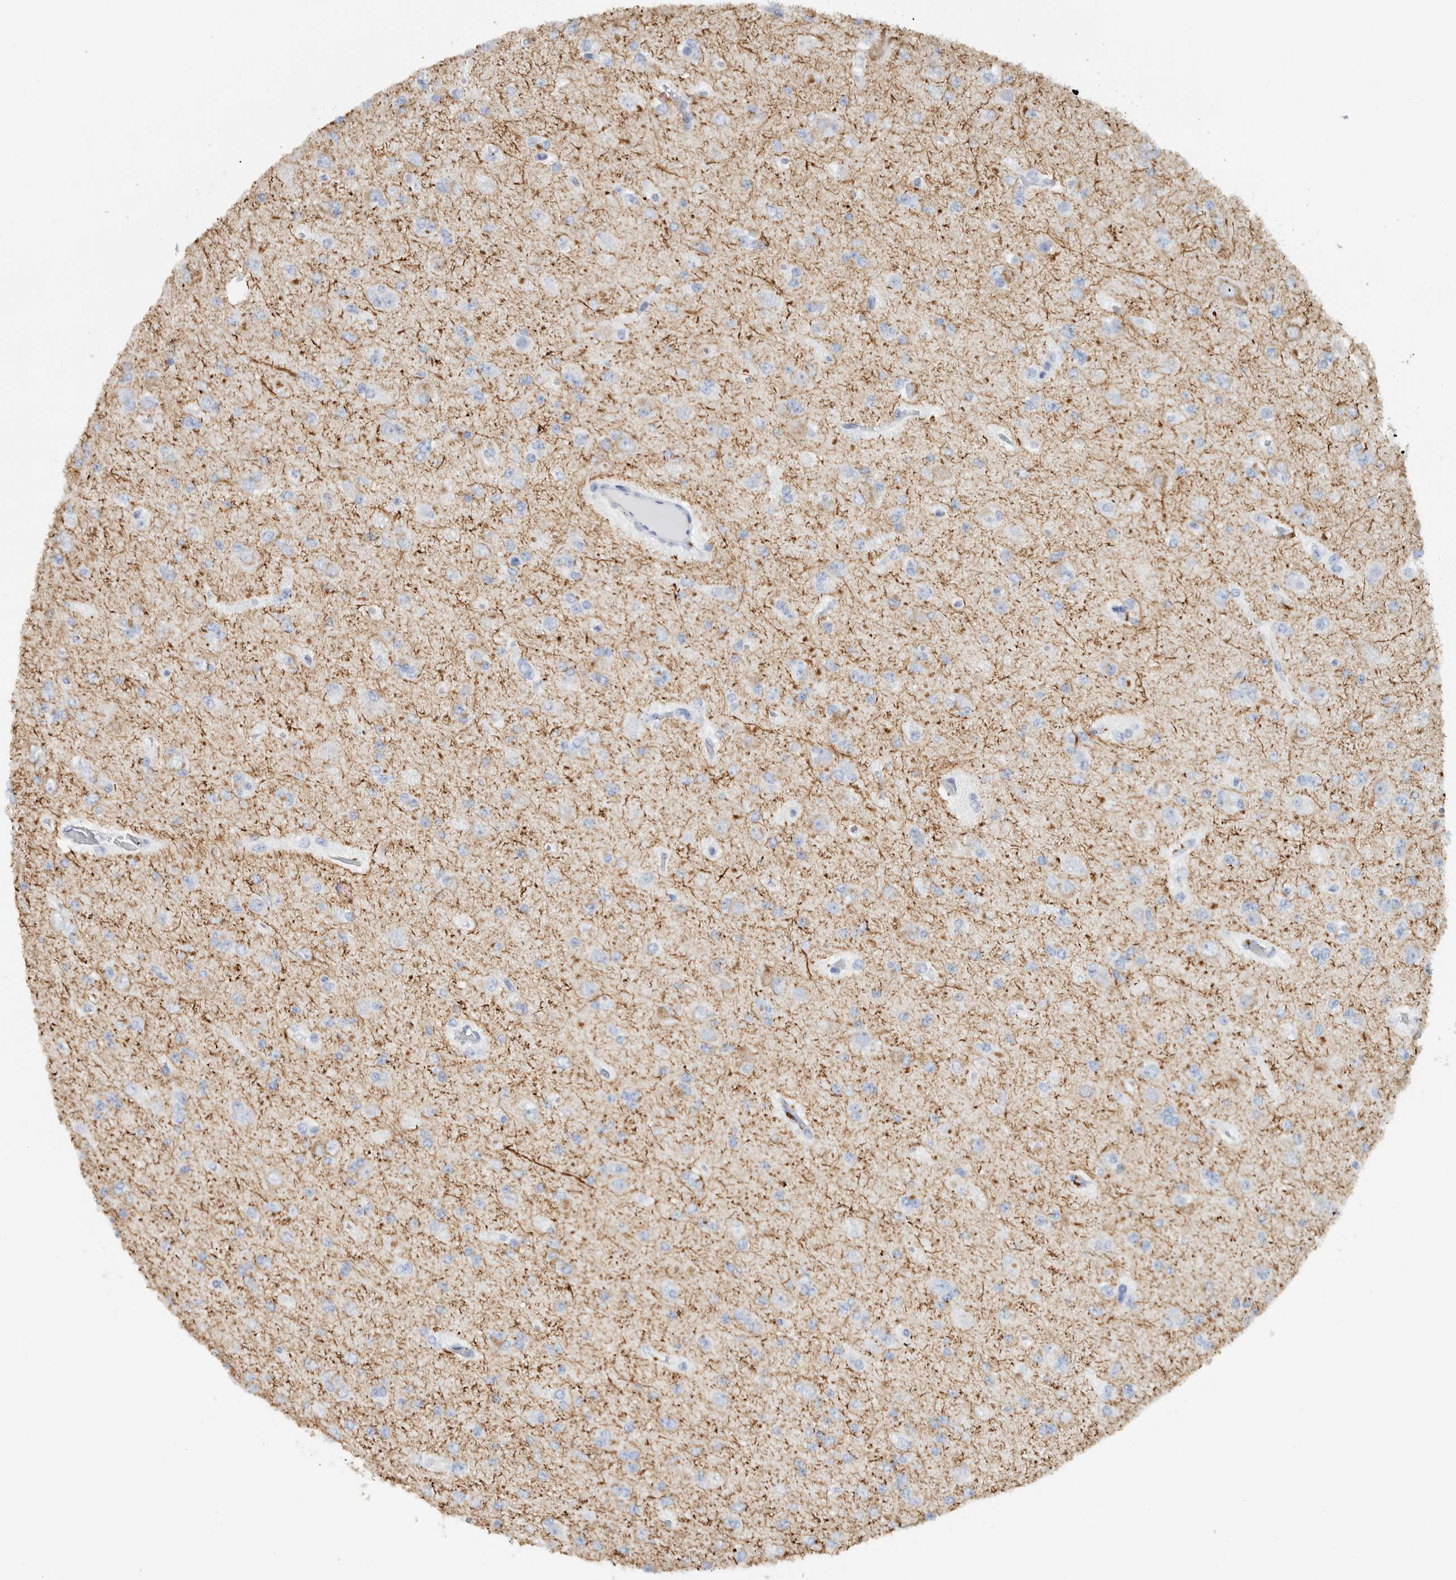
{"staining": {"intensity": "negative", "quantity": "none", "location": "none"}, "tissue": "glioma", "cell_type": "Tumor cells", "image_type": "cancer", "snomed": [{"axis": "morphology", "description": "Glioma, malignant, Low grade"}, {"axis": "topography", "description": "Brain"}], "caption": "Immunohistochemical staining of human low-grade glioma (malignant) shows no significant positivity in tumor cells.", "gene": "NEFM", "patient": {"sex": "female", "age": 22}}